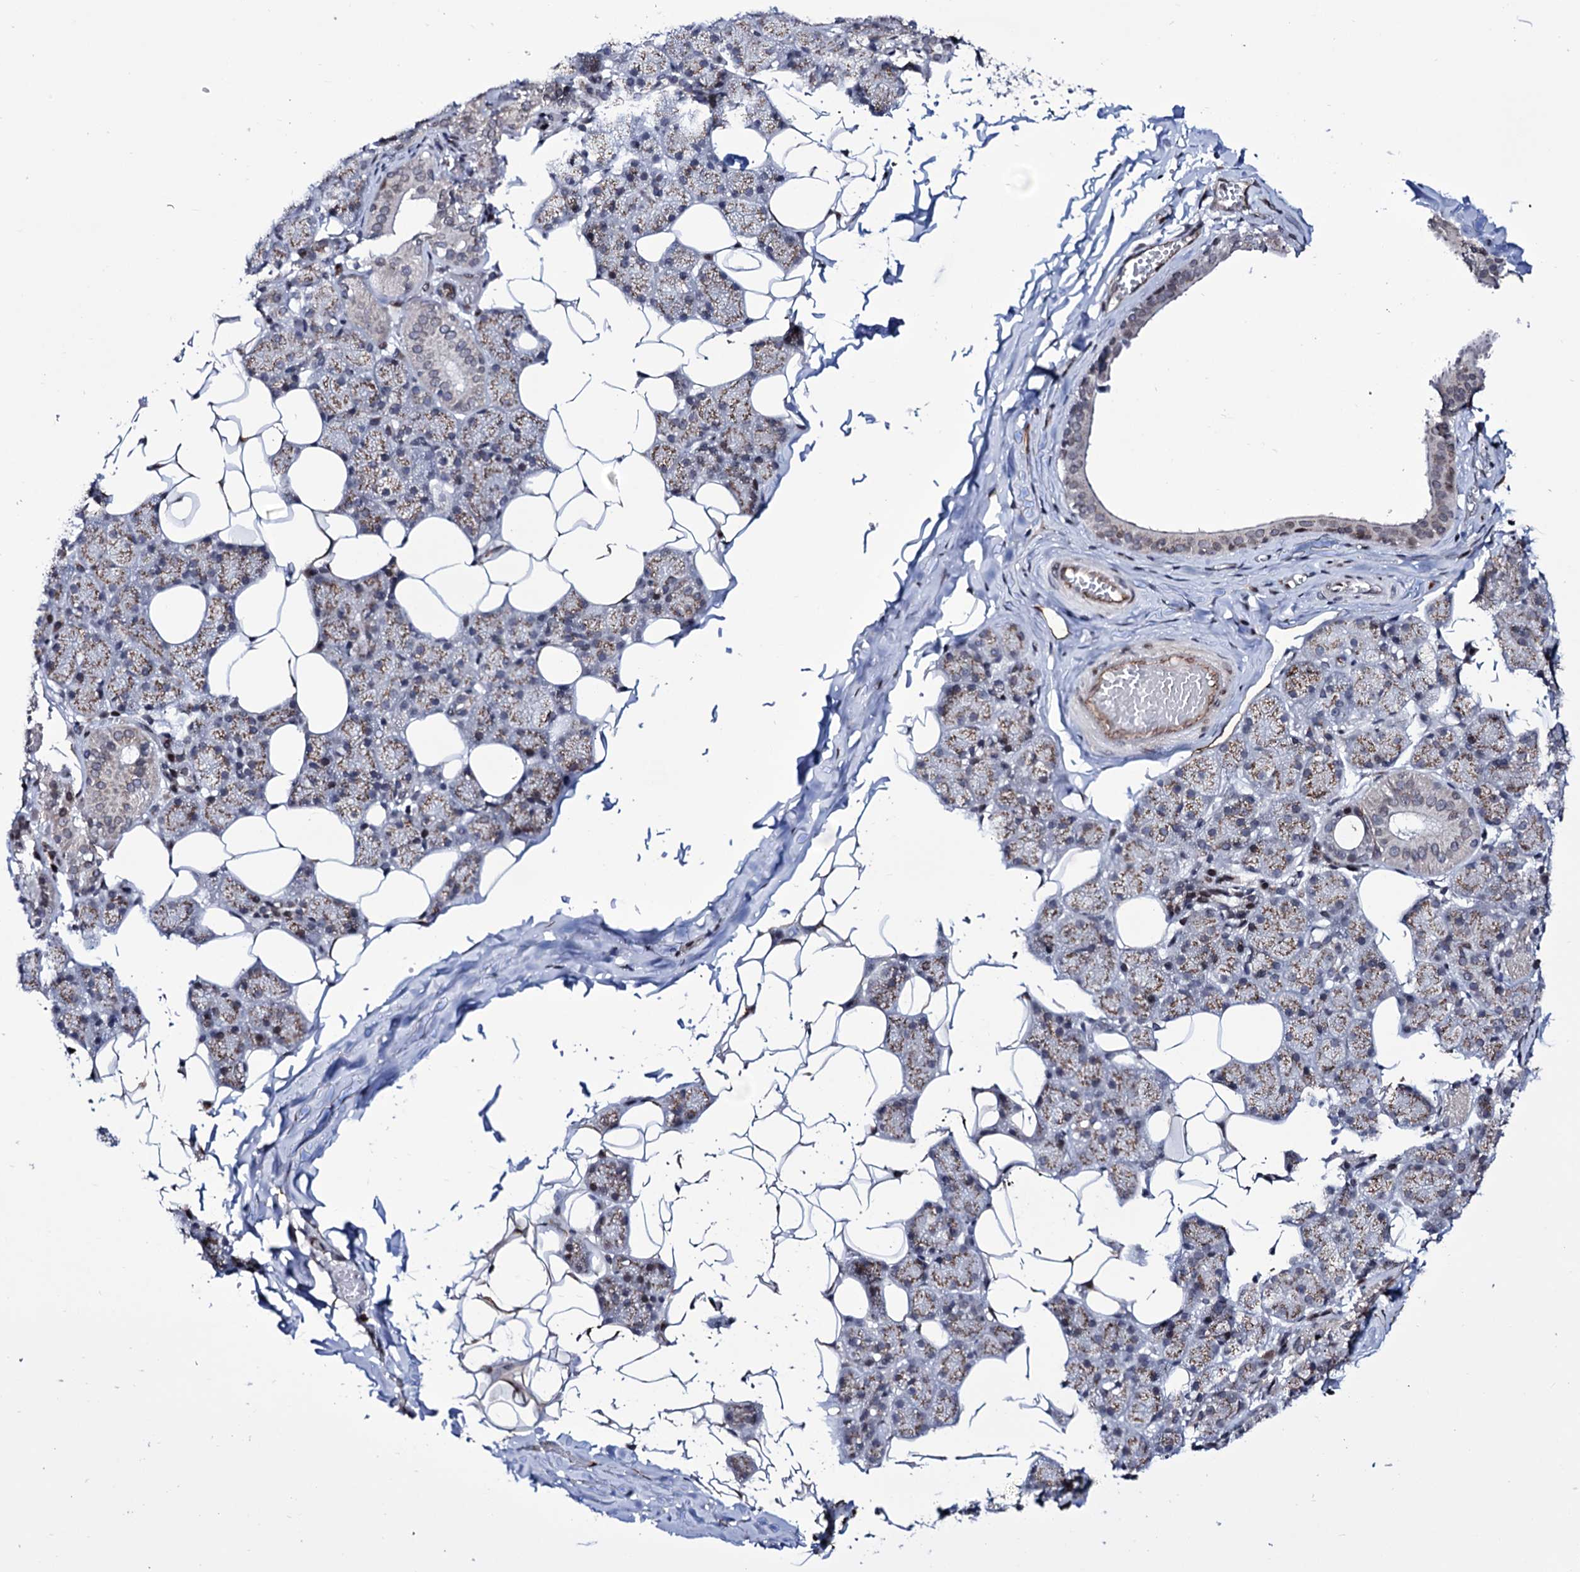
{"staining": {"intensity": "moderate", "quantity": "25%-75%", "location": "cytoplasmic/membranous"}, "tissue": "salivary gland", "cell_type": "Glandular cells", "image_type": "normal", "snomed": [{"axis": "morphology", "description": "Normal tissue, NOS"}, {"axis": "topography", "description": "Salivary gland"}], "caption": "Human salivary gland stained with a brown dye displays moderate cytoplasmic/membranous positive staining in about 25%-75% of glandular cells.", "gene": "ZC3H12C", "patient": {"sex": "female", "age": 33}}